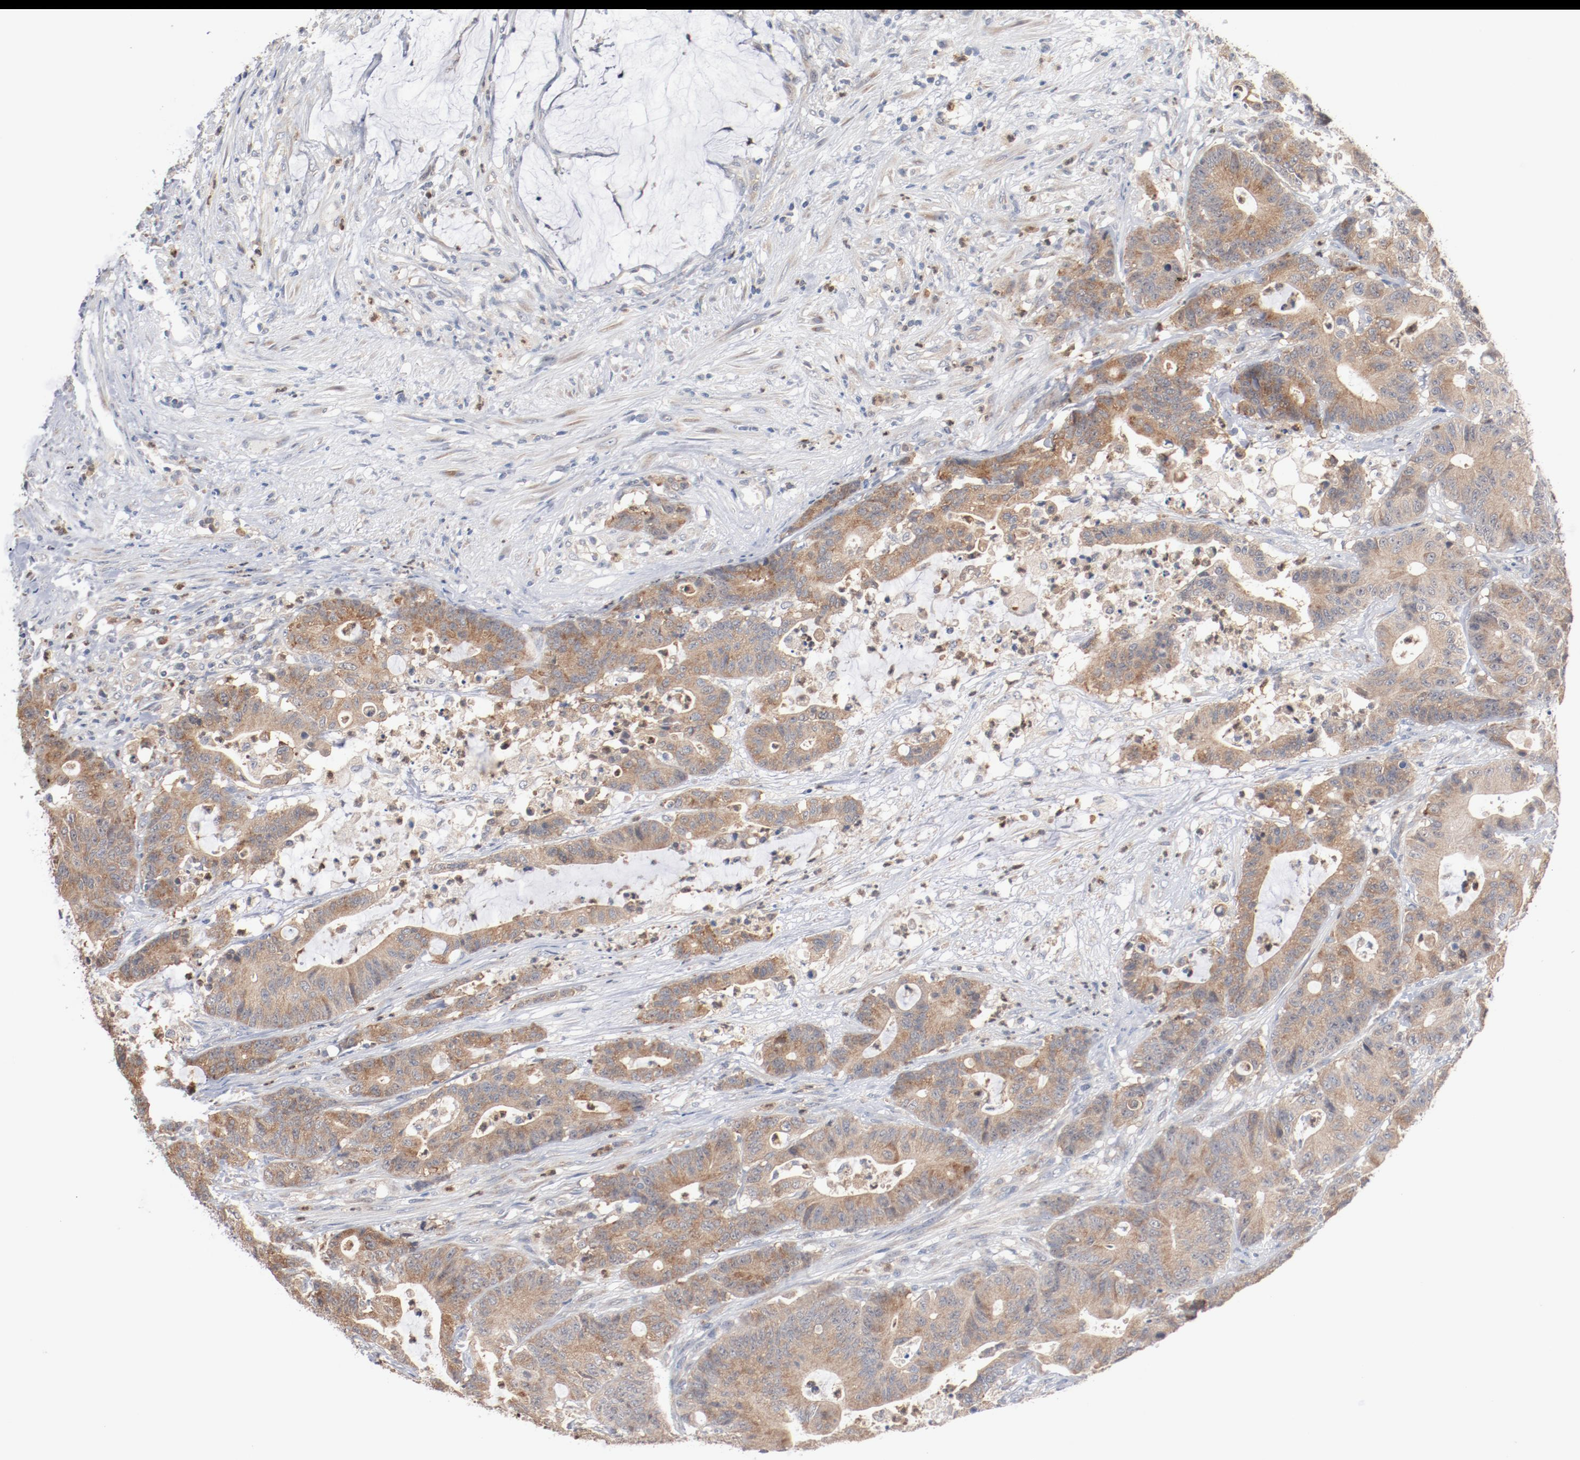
{"staining": {"intensity": "moderate", "quantity": ">75%", "location": "cytoplasmic/membranous"}, "tissue": "colorectal cancer", "cell_type": "Tumor cells", "image_type": "cancer", "snomed": [{"axis": "morphology", "description": "Adenocarcinoma, NOS"}, {"axis": "topography", "description": "Colon"}], "caption": "IHC (DAB) staining of human colorectal adenocarcinoma exhibits moderate cytoplasmic/membranous protein positivity in about >75% of tumor cells.", "gene": "RNASE11", "patient": {"sex": "female", "age": 84}}